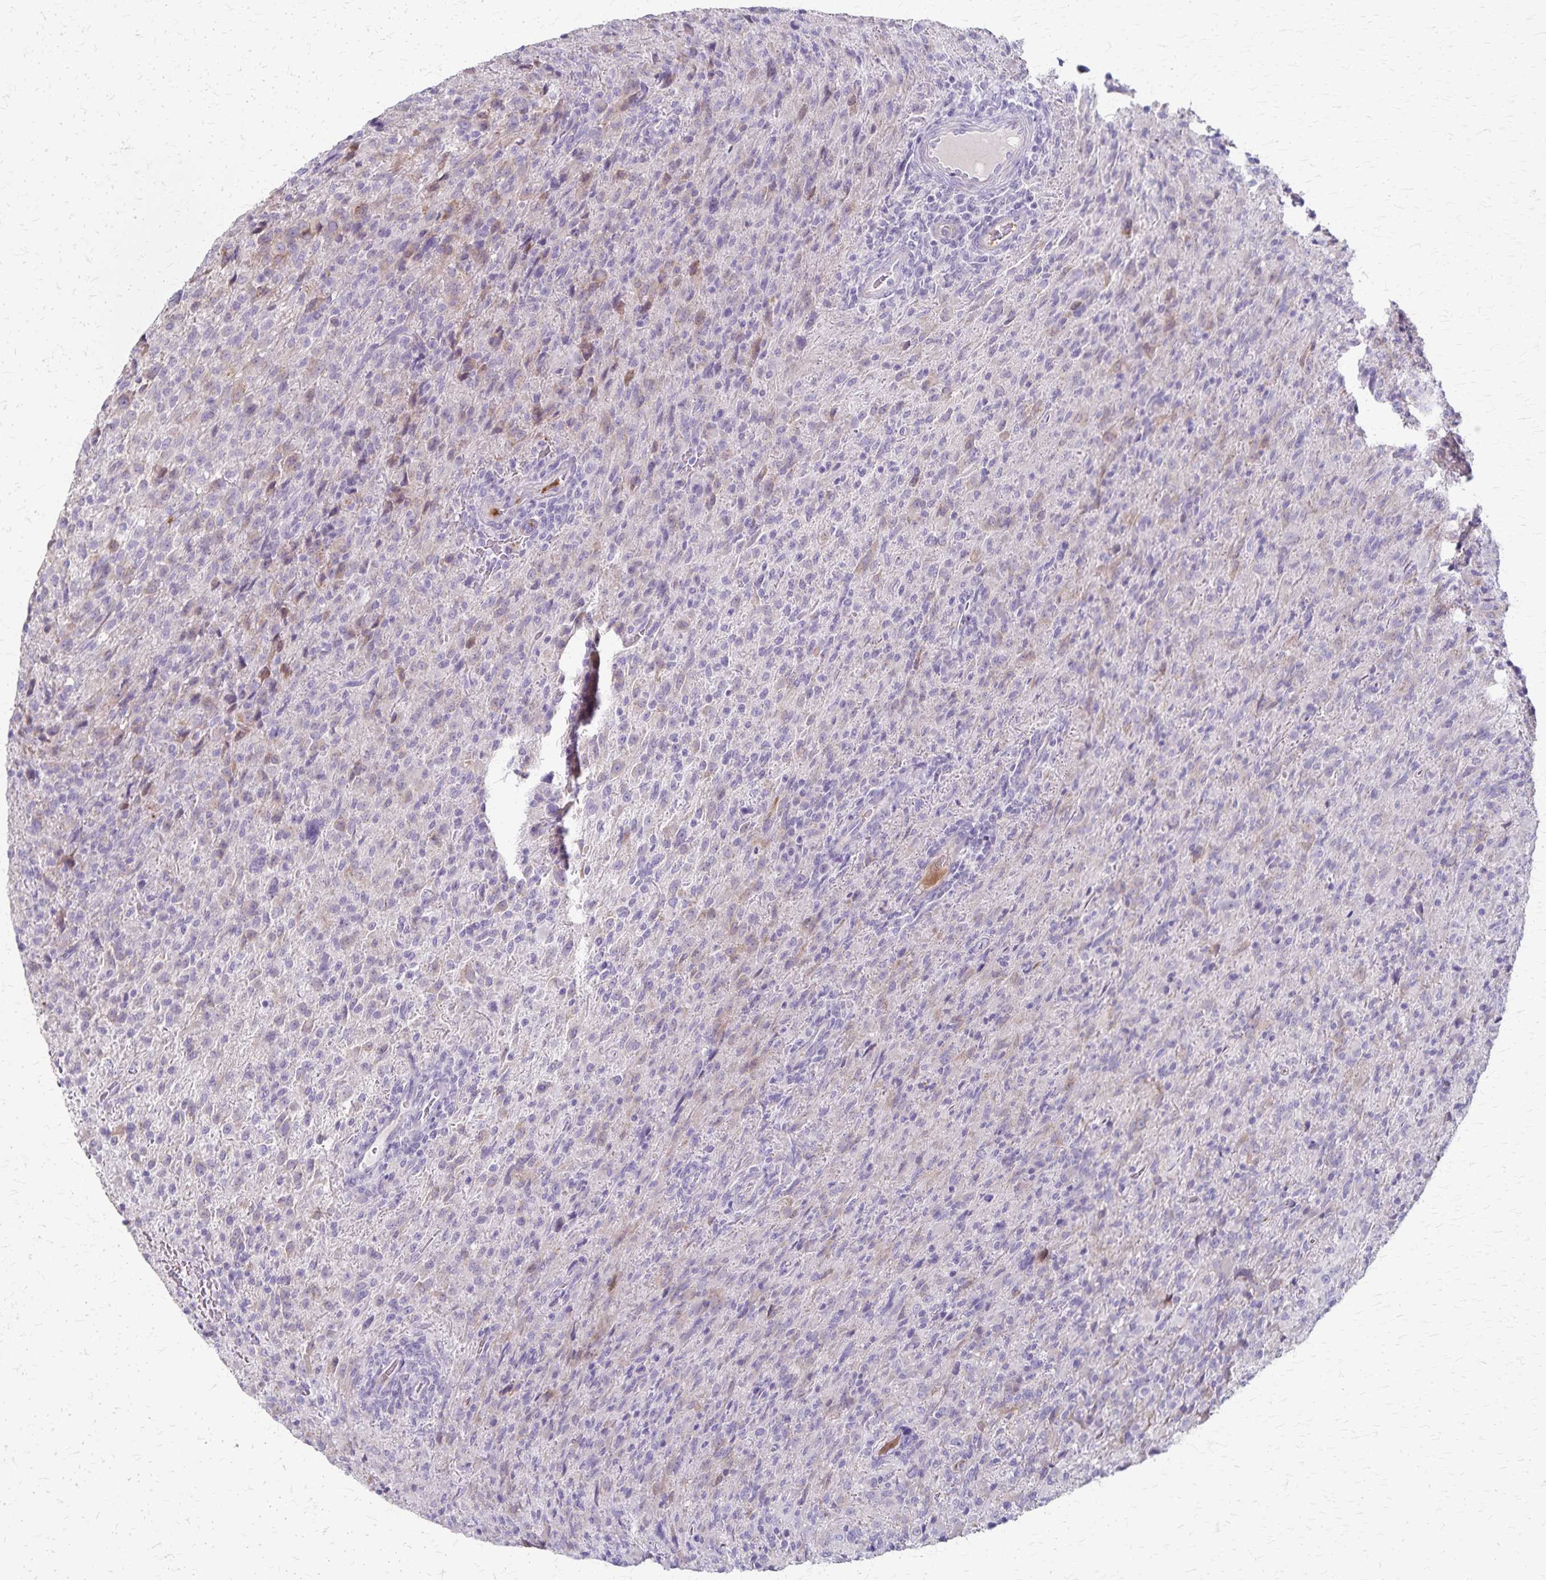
{"staining": {"intensity": "negative", "quantity": "none", "location": "none"}, "tissue": "glioma", "cell_type": "Tumor cells", "image_type": "cancer", "snomed": [{"axis": "morphology", "description": "Glioma, malignant, High grade"}, {"axis": "topography", "description": "Brain"}], "caption": "IHC of malignant glioma (high-grade) shows no staining in tumor cells.", "gene": "RASL10B", "patient": {"sex": "male", "age": 68}}